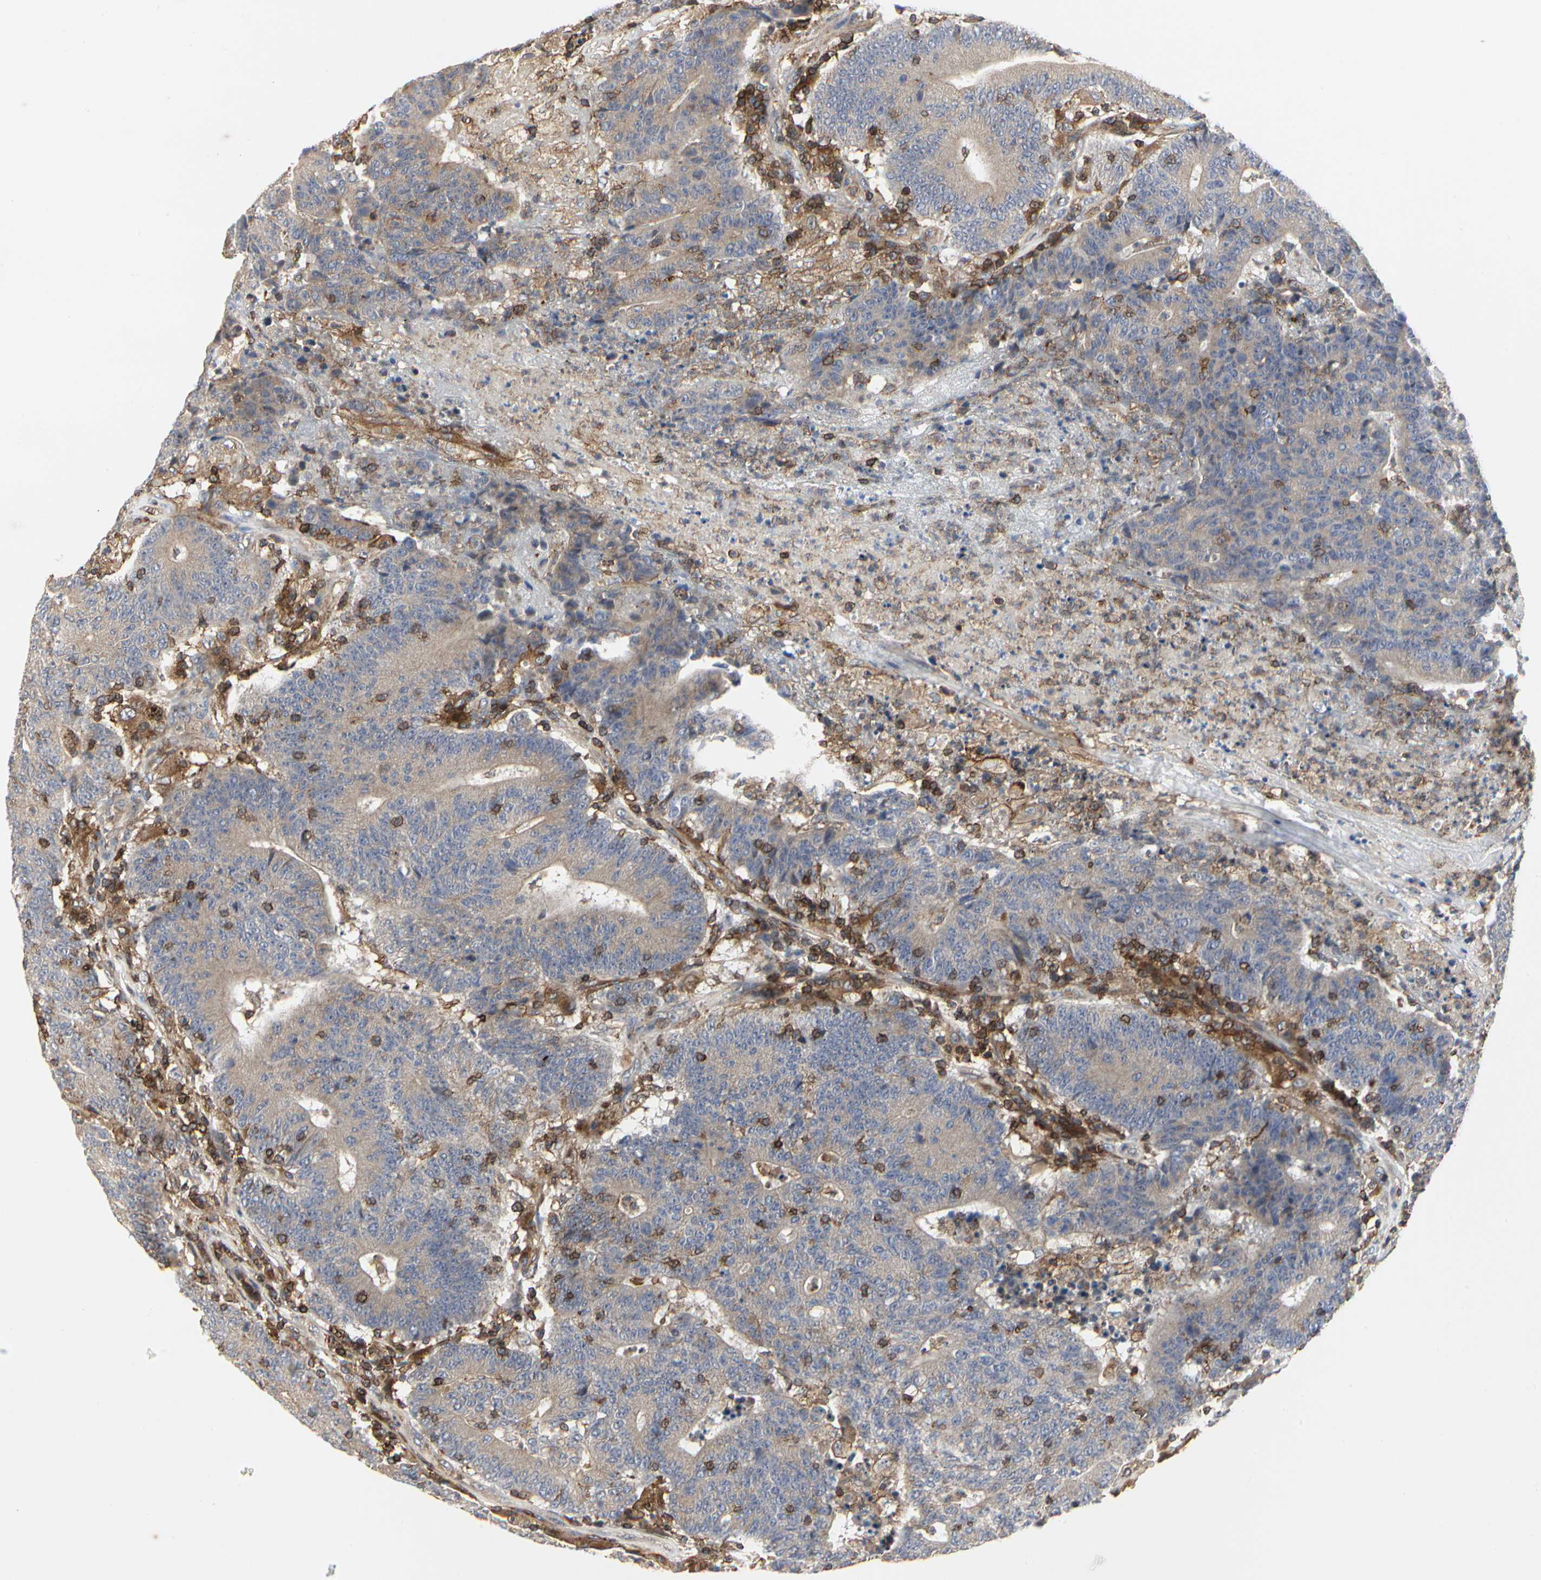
{"staining": {"intensity": "moderate", "quantity": ">75%", "location": "cytoplasmic/membranous"}, "tissue": "colorectal cancer", "cell_type": "Tumor cells", "image_type": "cancer", "snomed": [{"axis": "morphology", "description": "Normal tissue, NOS"}, {"axis": "morphology", "description": "Adenocarcinoma, NOS"}, {"axis": "topography", "description": "Colon"}], "caption": "A brown stain highlights moderate cytoplasmic/membranous staining of a protein in colorectal cancer tumor cells. The staining is performed using DAB brown chromogen to label protein expression. The nuclei are counter-stained blue using hematoxylin.", "gene": "NAPG", "patient": {"sex": "female", "age": 75}}